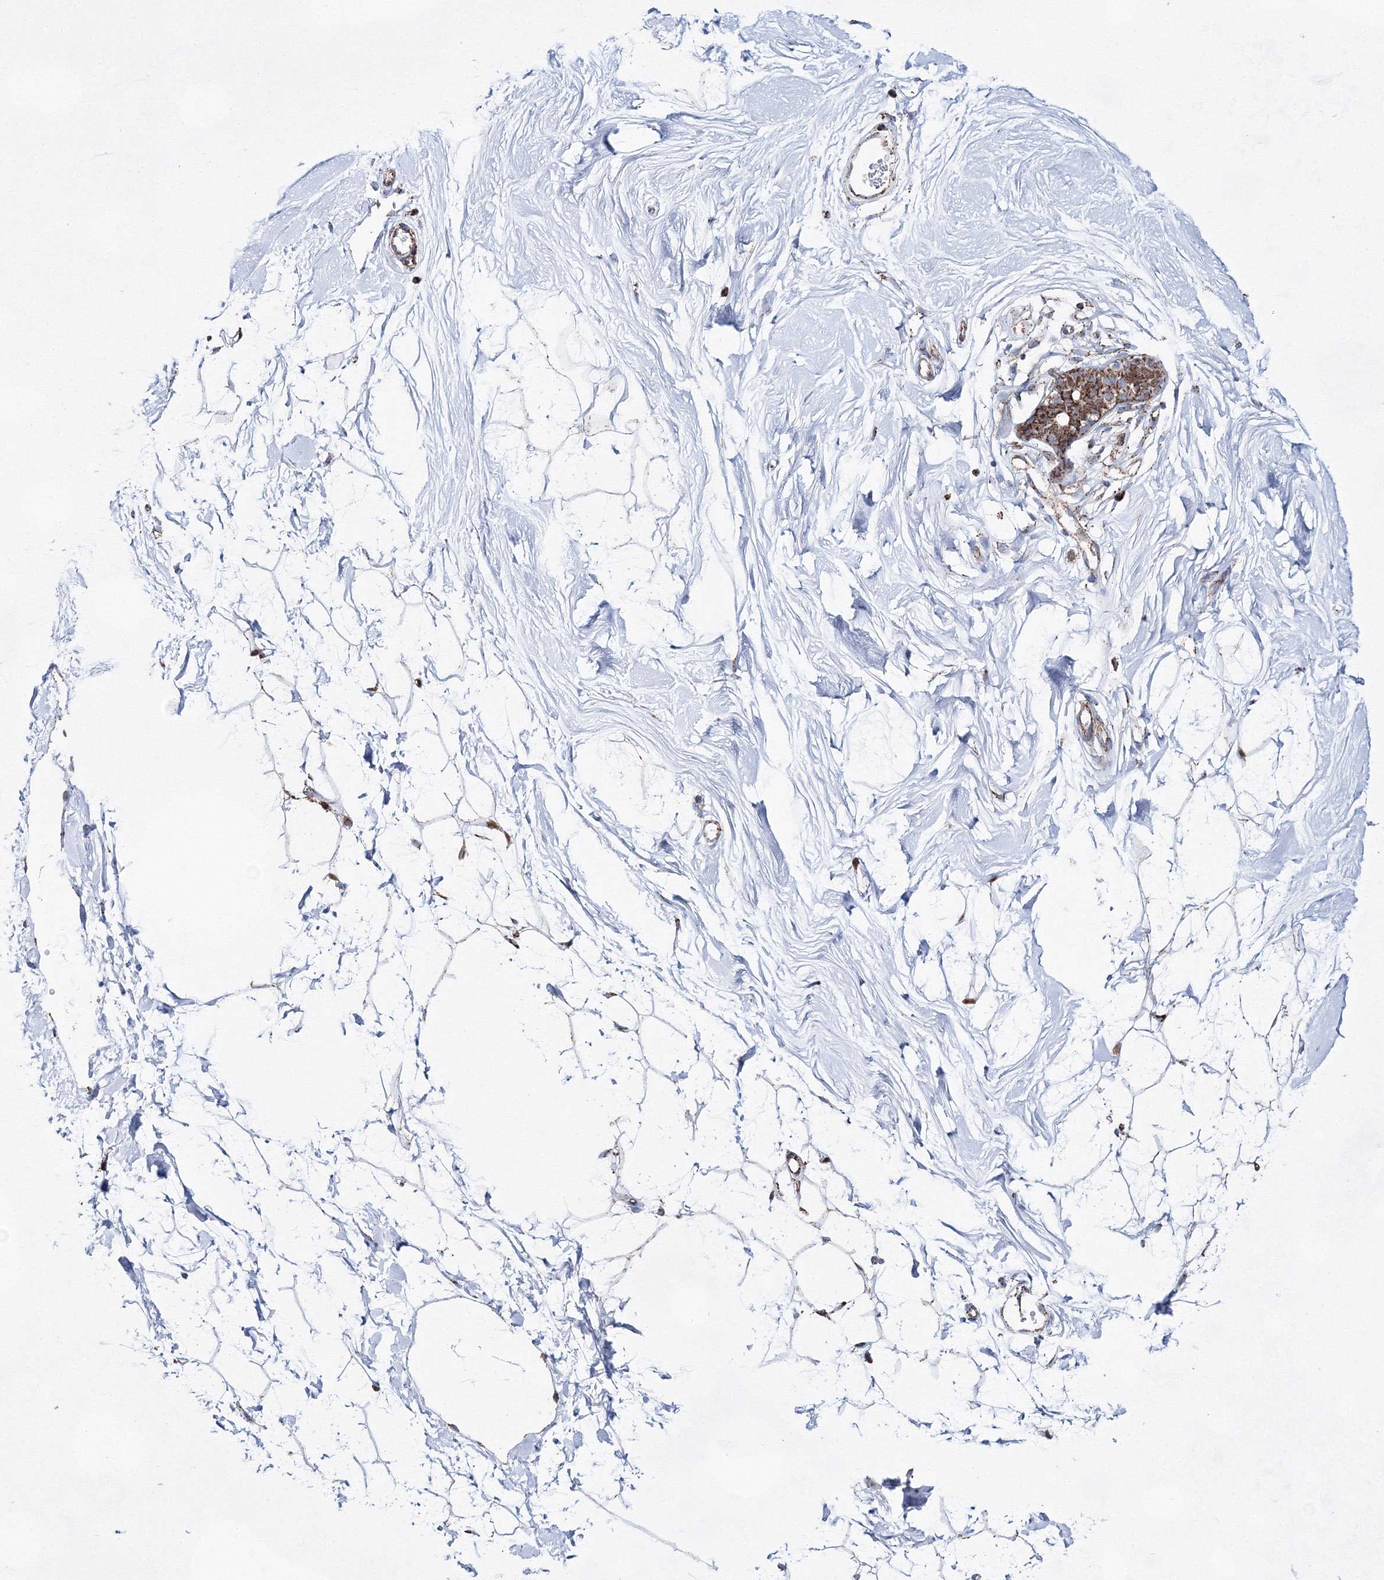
{"staining": {"intensity": "negative", "quantity": "none", "location": "none"}, "tissue": "breast", "cell_type": "Adipocytes", "image_type": "normal", "snomed": [{"axis": "morphology", "description": "Normal tissue, NOS"}, {"axis": "topography", "description": "Breast"}], "caption": "This is an immunohistochemistry micrograph of benign human breast. There is no staining in adipocytes.", "gene": "HADHB", "patient": {"sex": "female", "age": 26}}